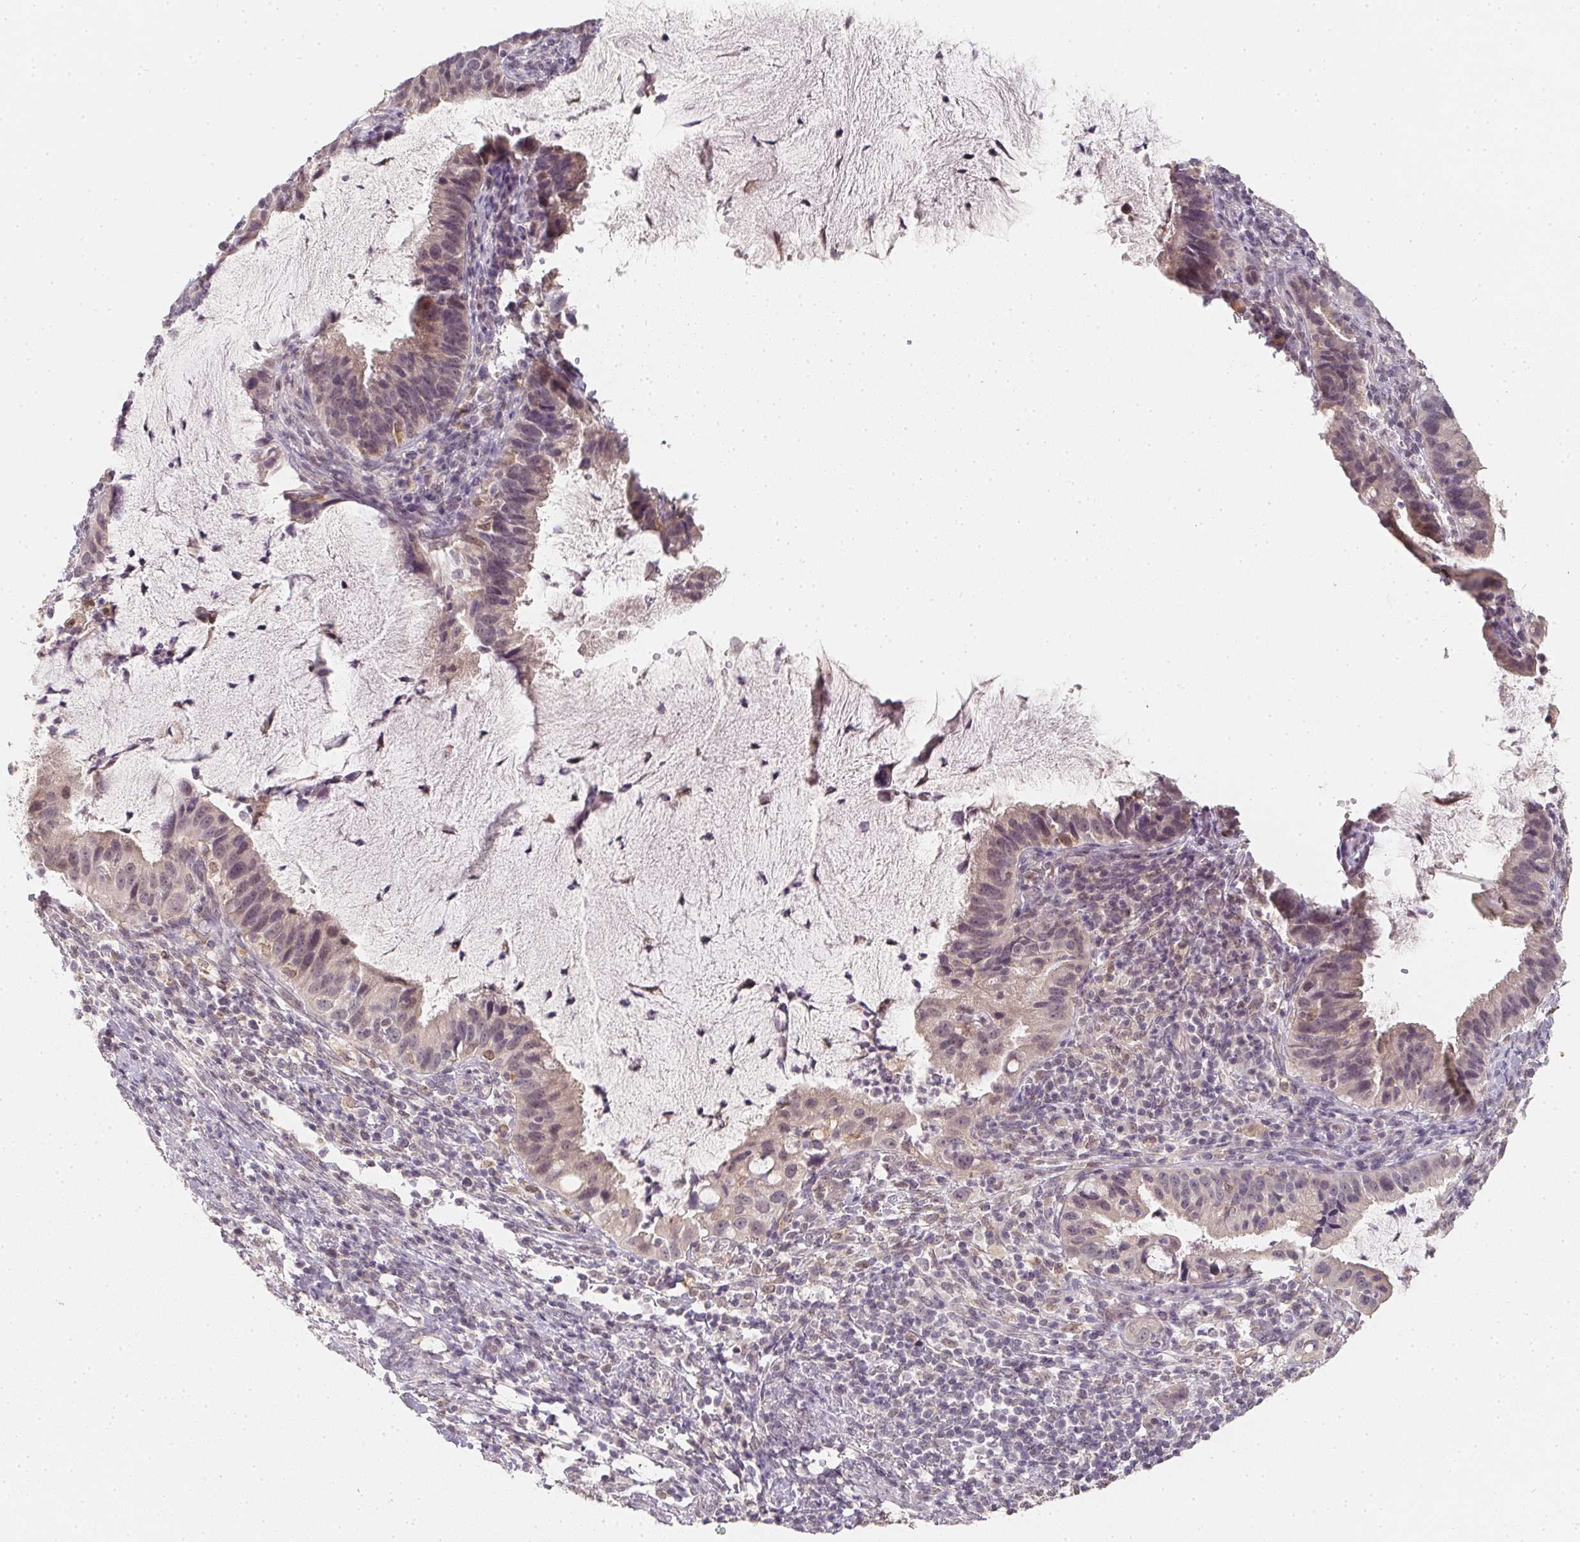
{"staining": {"intensity": "weak", "quantity": "25%-75%", "location": "cytoplasmic/membranous,nuclear"}, "tissue": "cervical cancer", "cell_type": "Tumor cells", "image_type": "cancer", "snomed": [{"axis": "morphology", "description": "Adenocarcinoma, NOS"}, {"axis": "topography", "description": "Cervix"}], "caption": "An IHC image of tumor tissue is shown. Protein staining in brown shows weak cytoplasmic/membranous and nuclear positivity in adenocarcinoma (cervical) within tumor cells.", "gene": "SOAT1", "patient": {"sex": "female", "age": 34}}